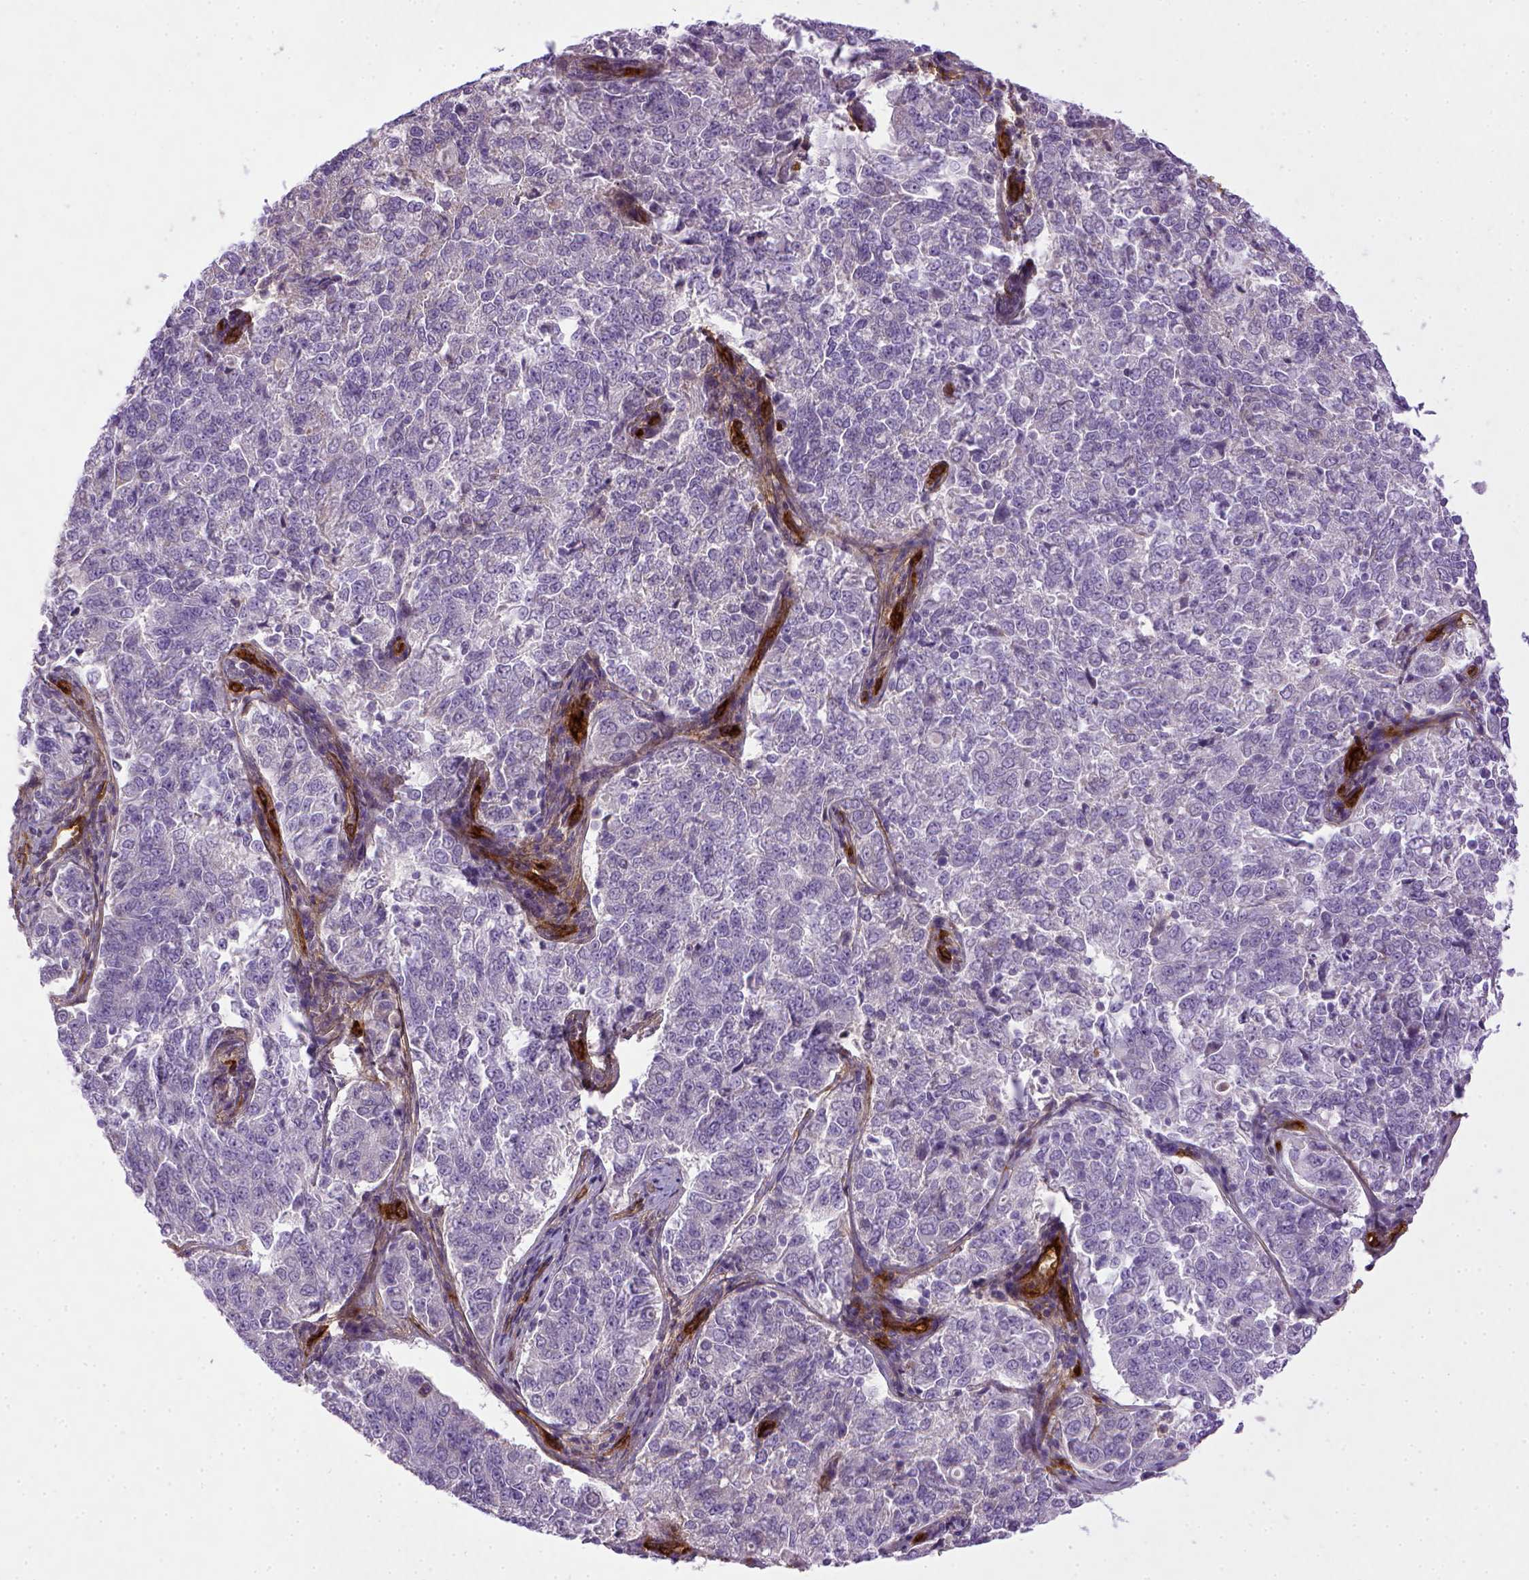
{"staining": {"intensity": "negative", "quantity": "none", "location": "none"}, "tissue": "endometrial cancer", "cell_type": "Tumor cells", "image_type": "cancer", "snomed": [{"axis": "morphology", "description": "Adenocarcinoma, NOS"}, {"axis": "topography", "description": "Endometrium"}], "caption": "Endometrial cancer stained for a protein using immunohistochemistry displays no positivity tumor cells.", "gene": "ENG", "patient": {"sex": "female", "age": 43}}